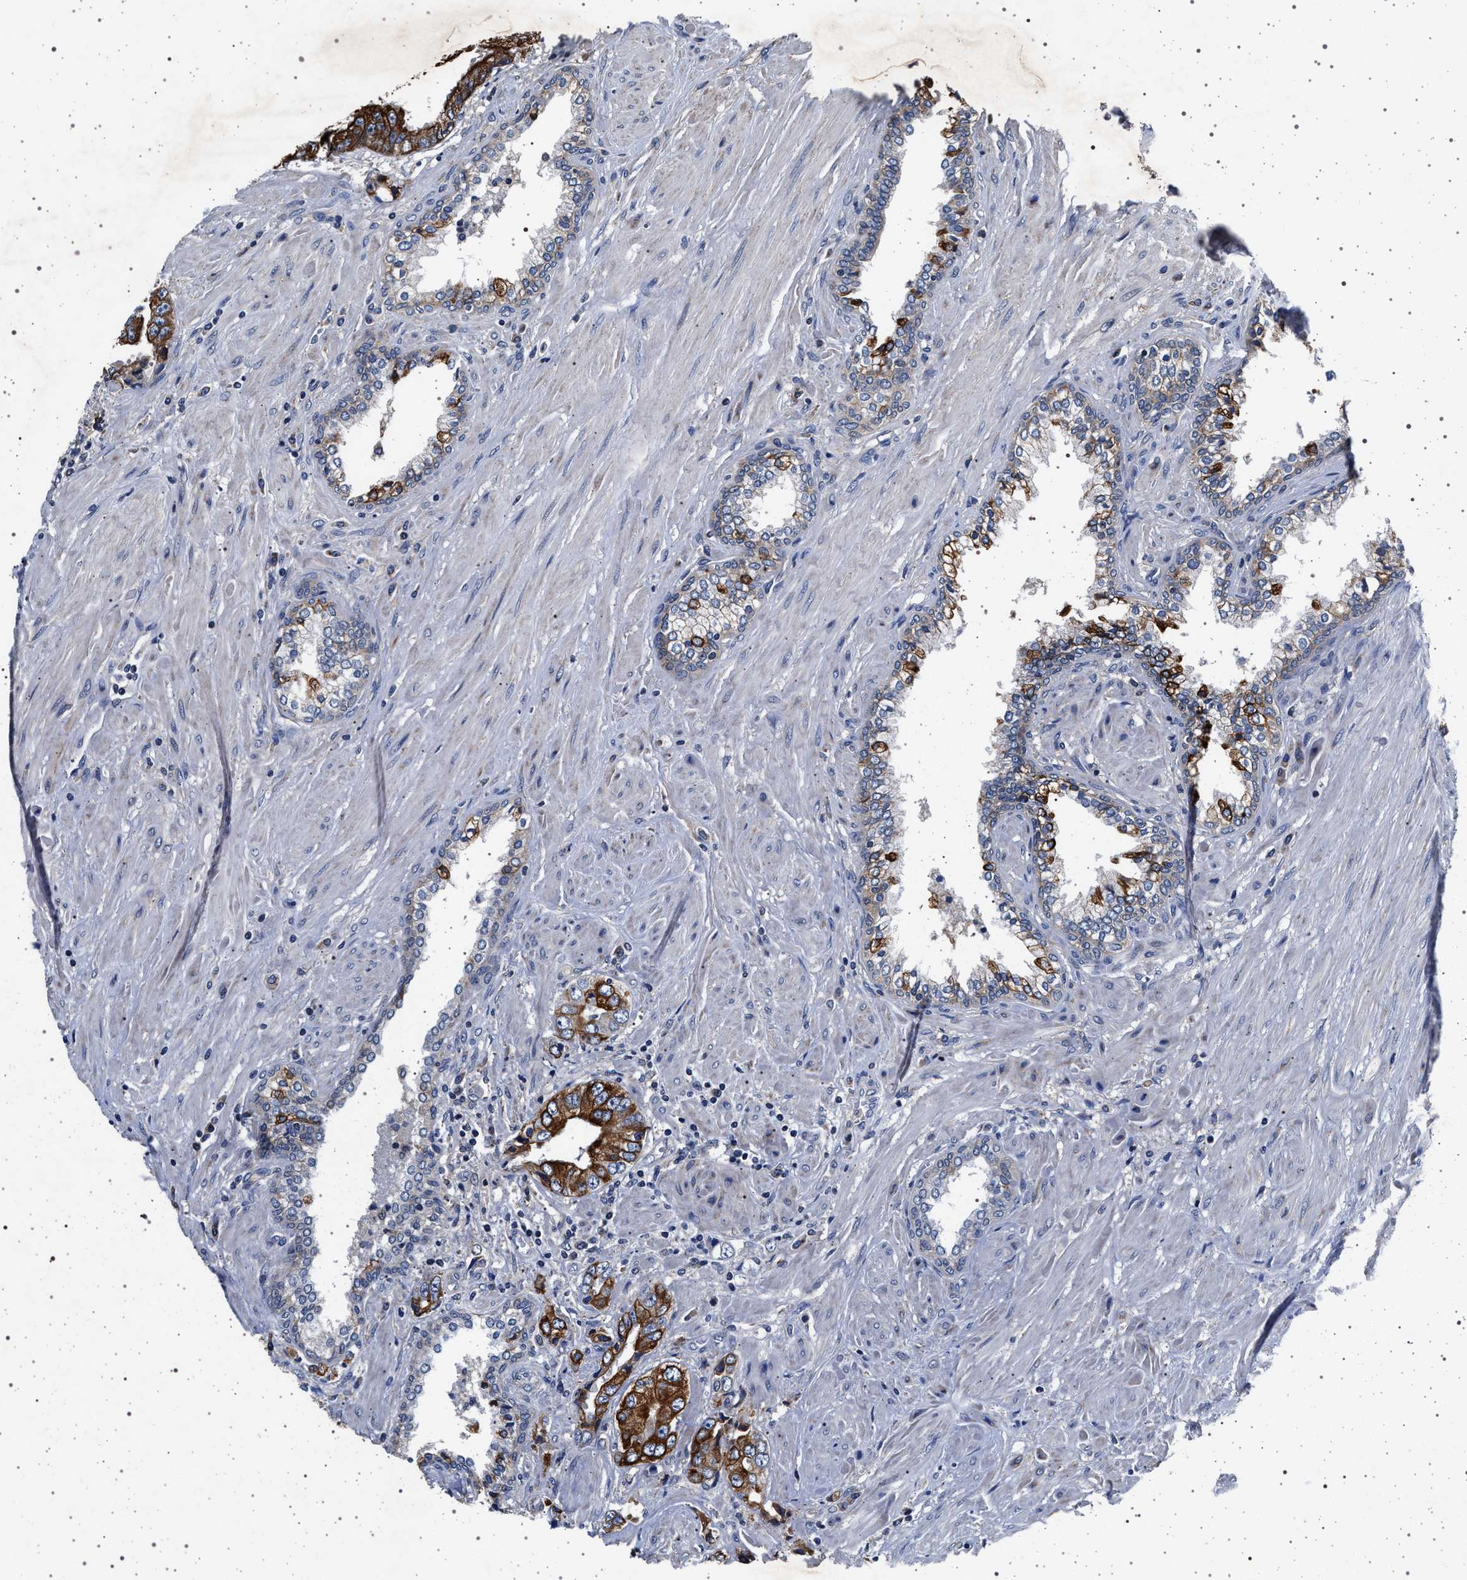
{"staining": {"intensity": "strong", "quantity": ">75%", "location": "cytoplasmic/membranous"}, "tissue": "prostate cancer", "cell_type": "Tumor cells", "image_type": "cancer", "snomed": [{"axis": "morphology", "description": "Adenocarcinoma, High grade"}, {"axis": "topography", "description": "Prostate"}], "caption": "Immunohistochemical staining of human prostate cancer (adenocarcinoma (high-grade)) displays high levels of strong cytoplasmic/membranous positivity in about >75% of tumor cells.", "gene": "MAP3K2", "patient": {"sex": "male", "age": 61}}